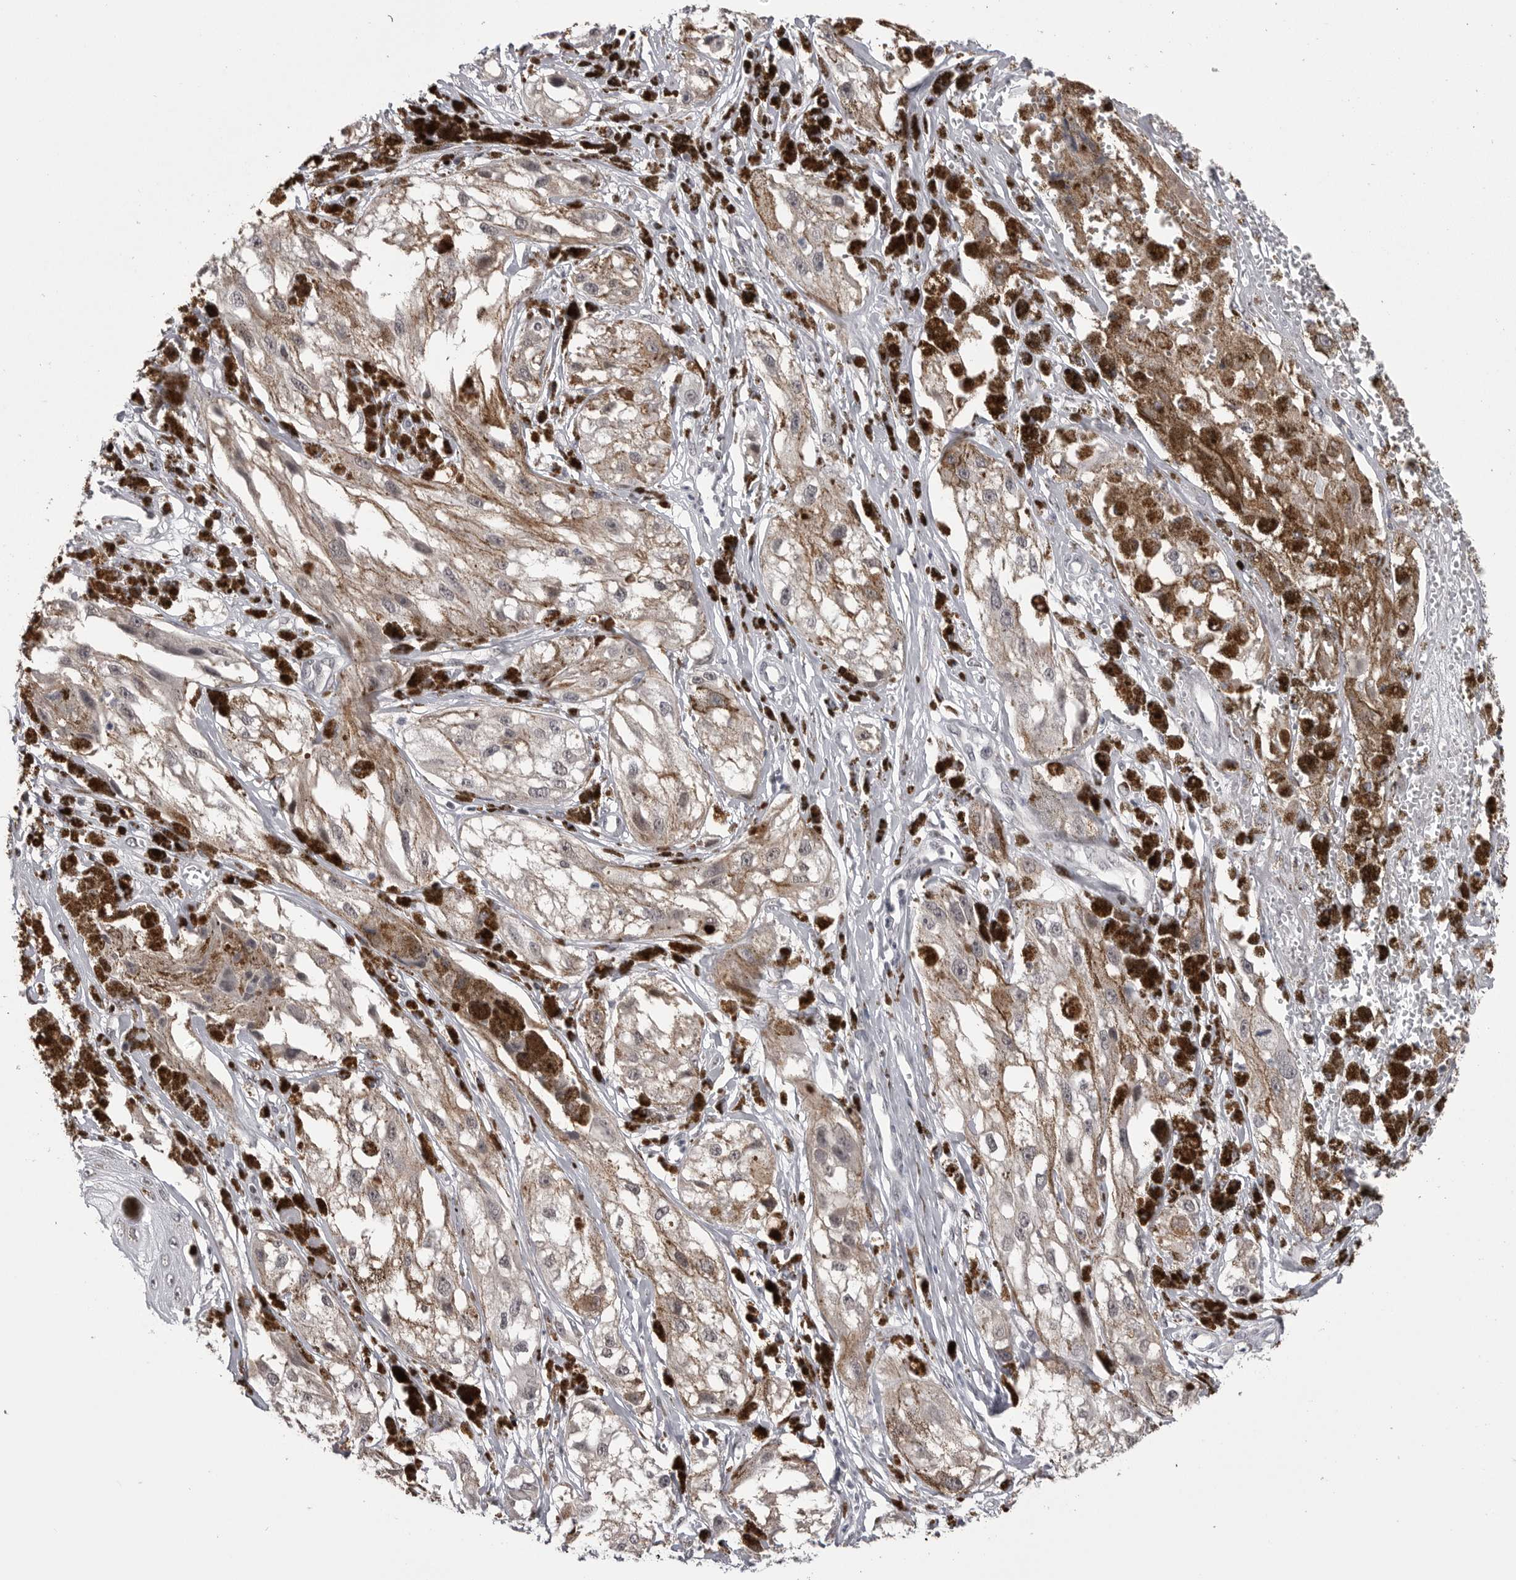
{"staining": {"intensity": "negative", "quantity": "none", "location": "none"}, "tissue": "melanoma", "cell_type": "Tumor cells", "image_type": "cancer", "snomed": [{"axis": "morphology", "description": "Malignant melanoma, NOS"}, {"axis": "topography", "description": "Skin"}], "caption": "Immunohistochemical staining of malignant melanoma shows no significant expression in tumor cells.", "gene": "DLG2", "patient": {"sex": "male", "age": 88}}